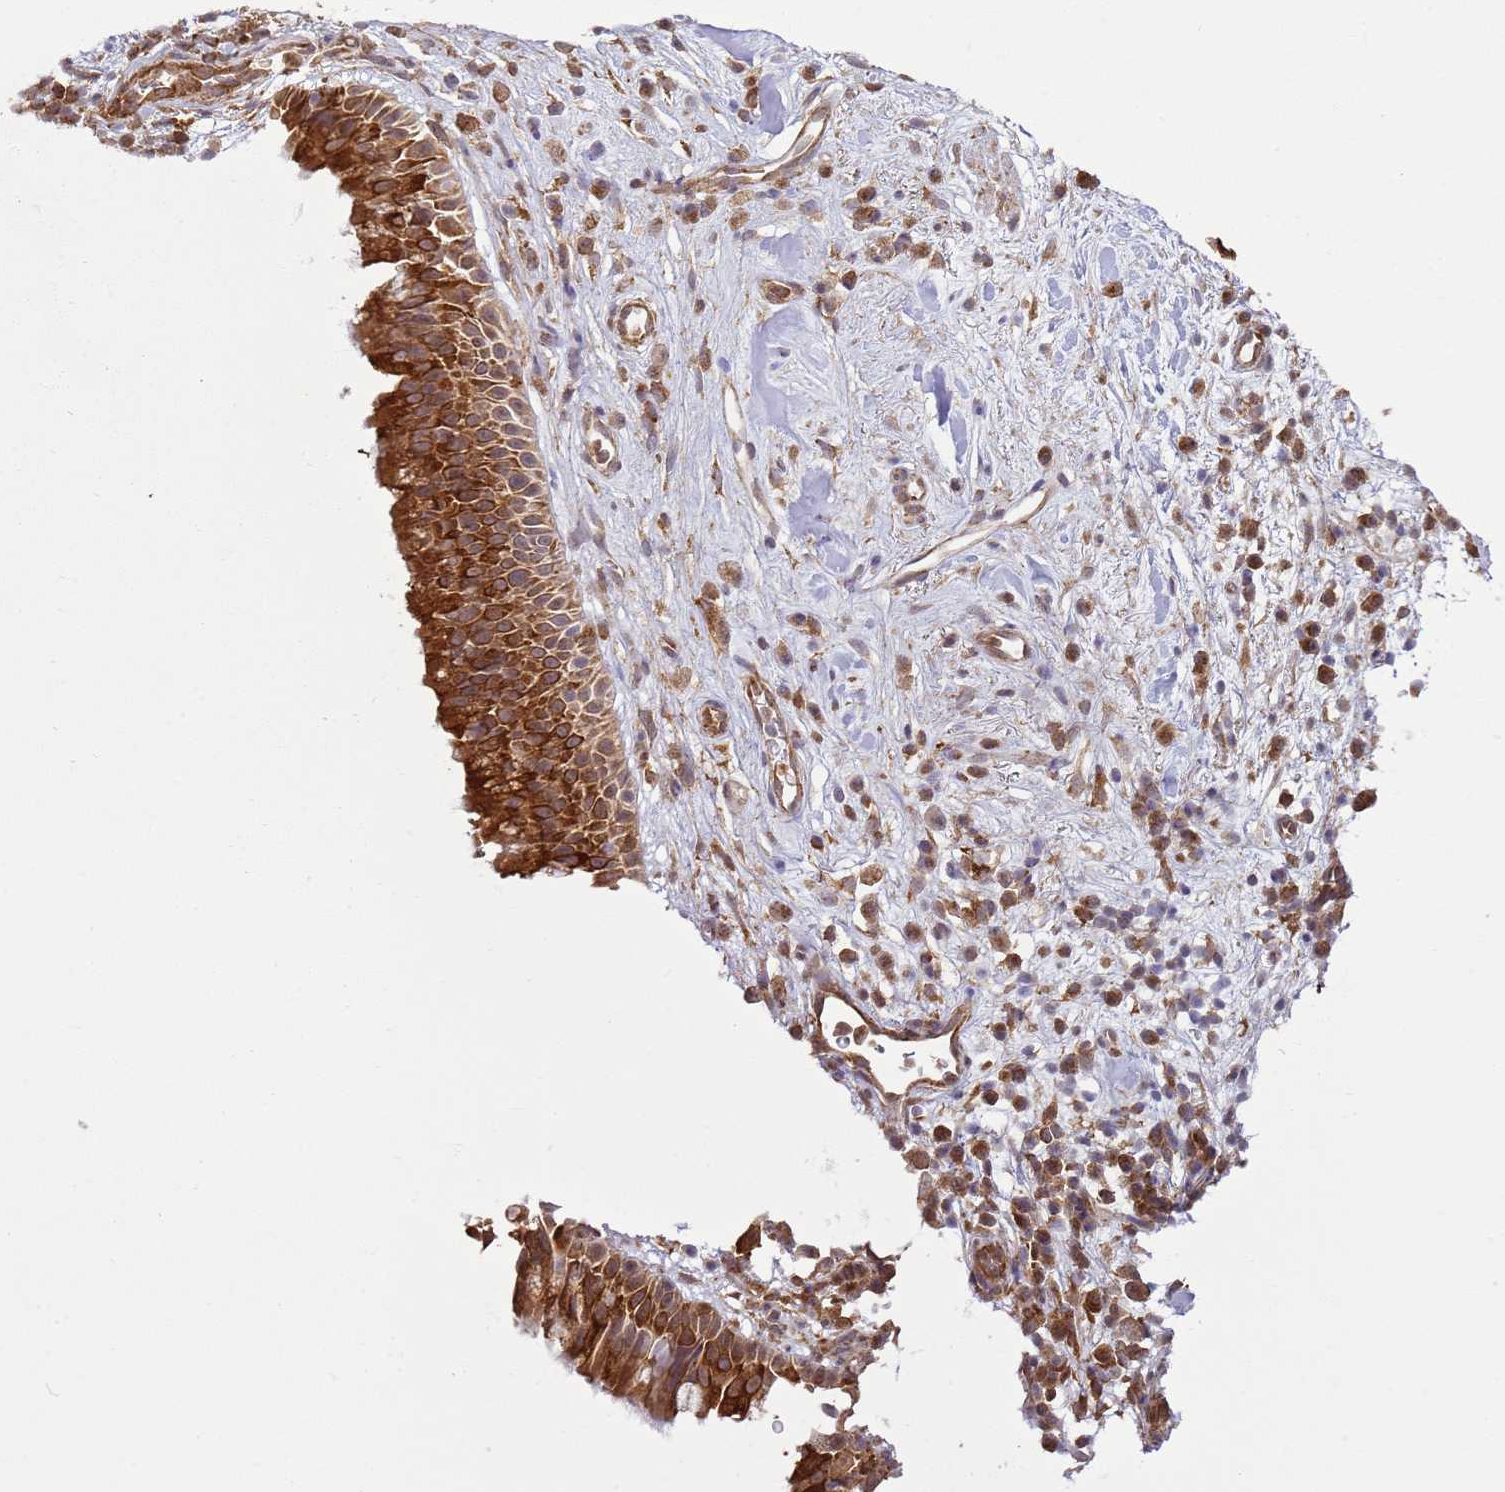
{"staining": {"intensity": "strong", "quantity": ">75%", "location": "cytoplasmic/membranous"}, "tissue": "nasopharynx", "cell_type": "Respiratory epithelial cells", "image_type": "normal", "snomed": [{"axis": "morphology", "description": "Normal tissue, NOS"}, {"axis": "morphology", "description": "Squamous cell carcinoma, NOS"}, {"axis": "topography", "description": "Nasopharynx"}, {"axis": "topography", "description": "Head-Neck"}], "caption": "Protein staining reveals strong cytoplasmic/membranous staining in about >75% of respiratory epithelial cells in unremarkable nasopharynx. (DAB = brown stain, brightfield microscopy at high magnification).", "gene": "GABRE", "patient": {"sex": "male", "age": 85}}